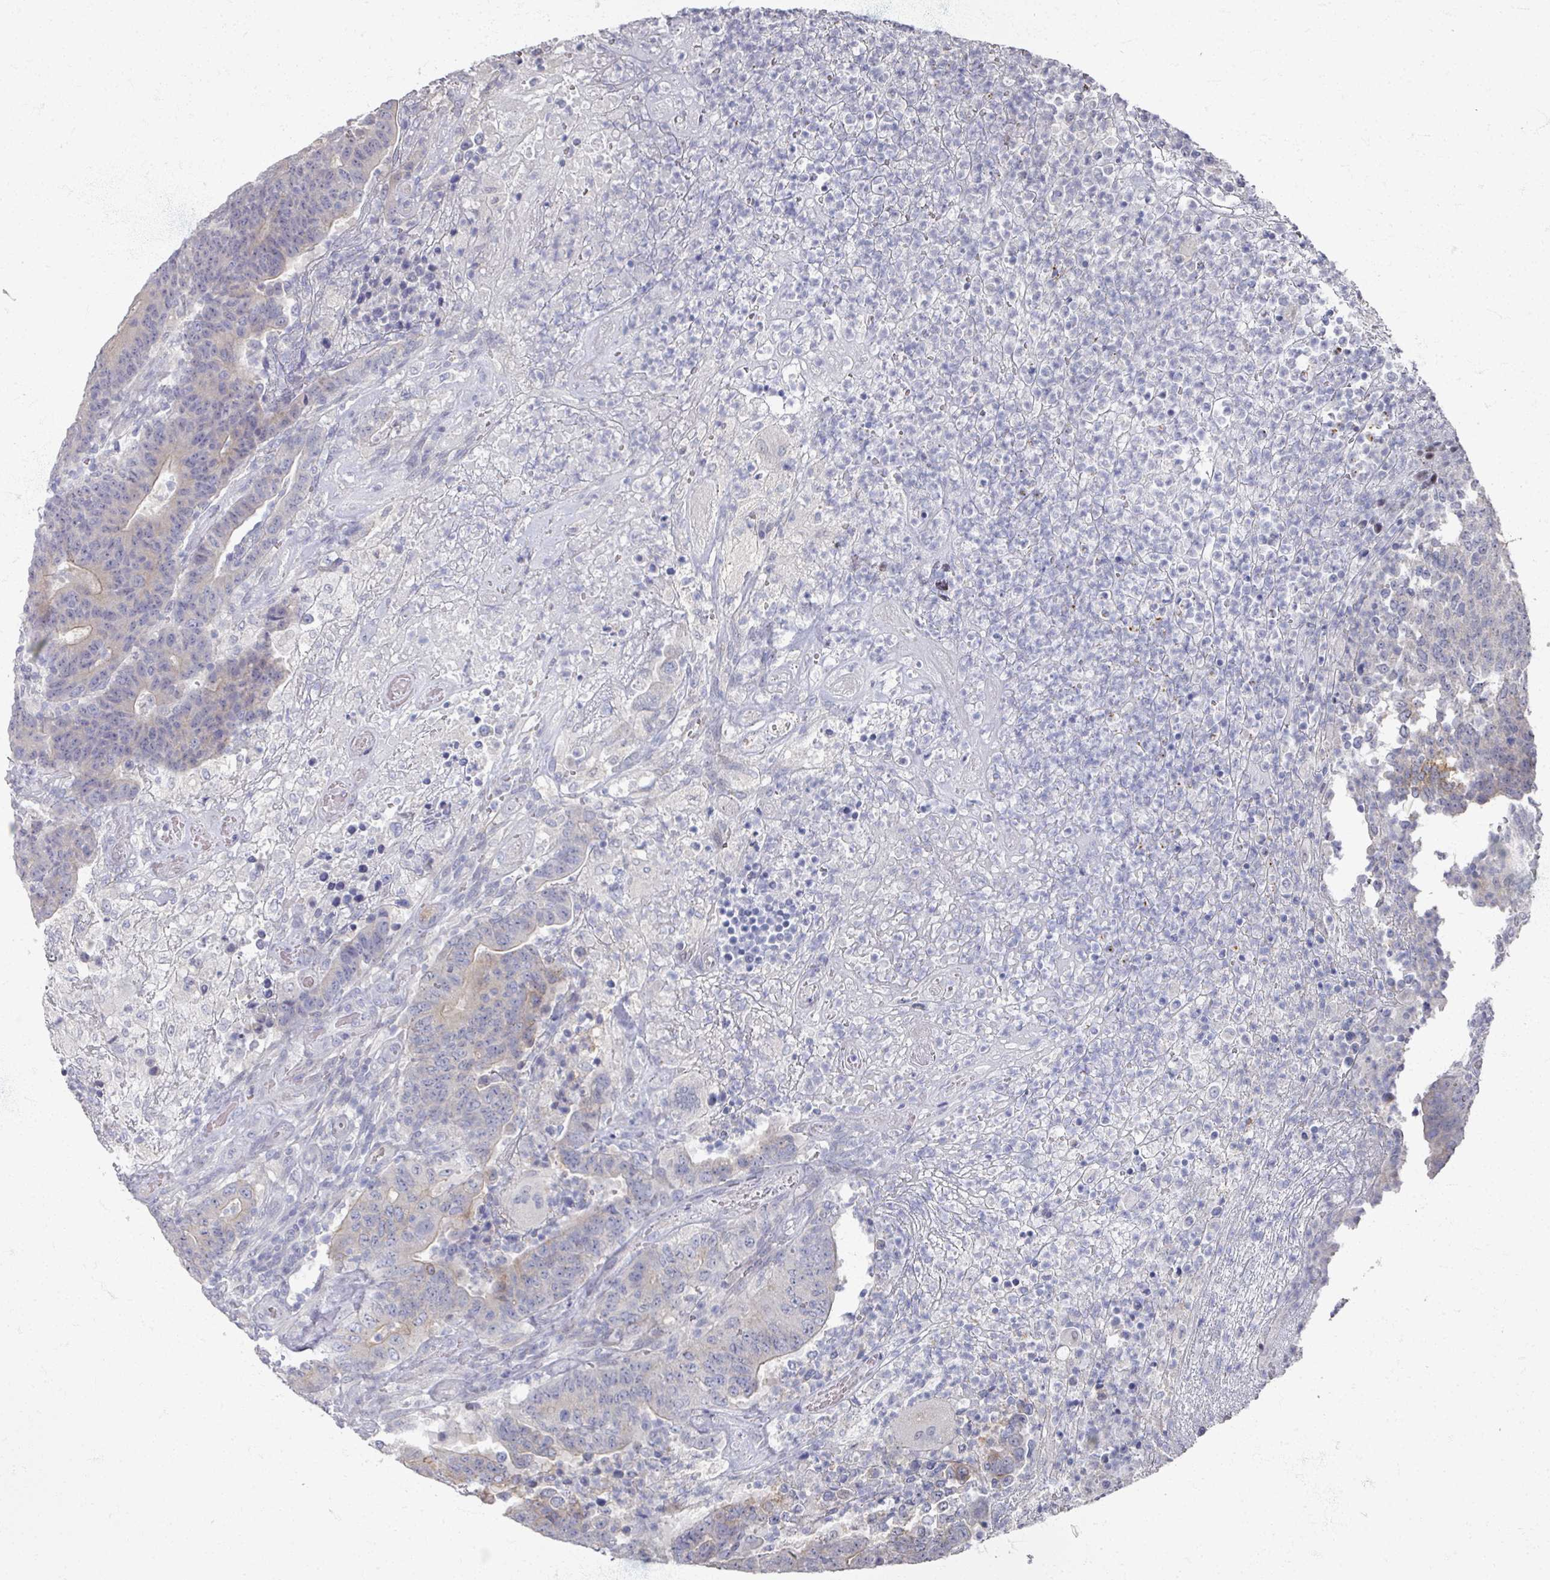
{"staining": {"intensity": "weak", "quantity": "<25%", "location": "cytoplasmic/membranous"}, "tissue": "colorectal cancer", "cell_type": "Tumor cells", "image_type": "cancer", "snomed": [{"axis": "morphology", "description": "Adenocarcinoma, NOS"}, {"axis": "topography", "description": "Colon"}], "caption": "DAB (3,3'-diaminobenzidine) immunohistochemical staining of human colorectal cancer (adenocarcinoma) reveals no significant positivity in tumor cells. (Stains: DAB (3,3'-diaminobenzidine) immunohistochemistry with hematoxylin counter stain, Microscopy: brightfield microscopy at high magnification).", "gene": "TTYH3", "patient": {"sex": "female", "age": 75}}